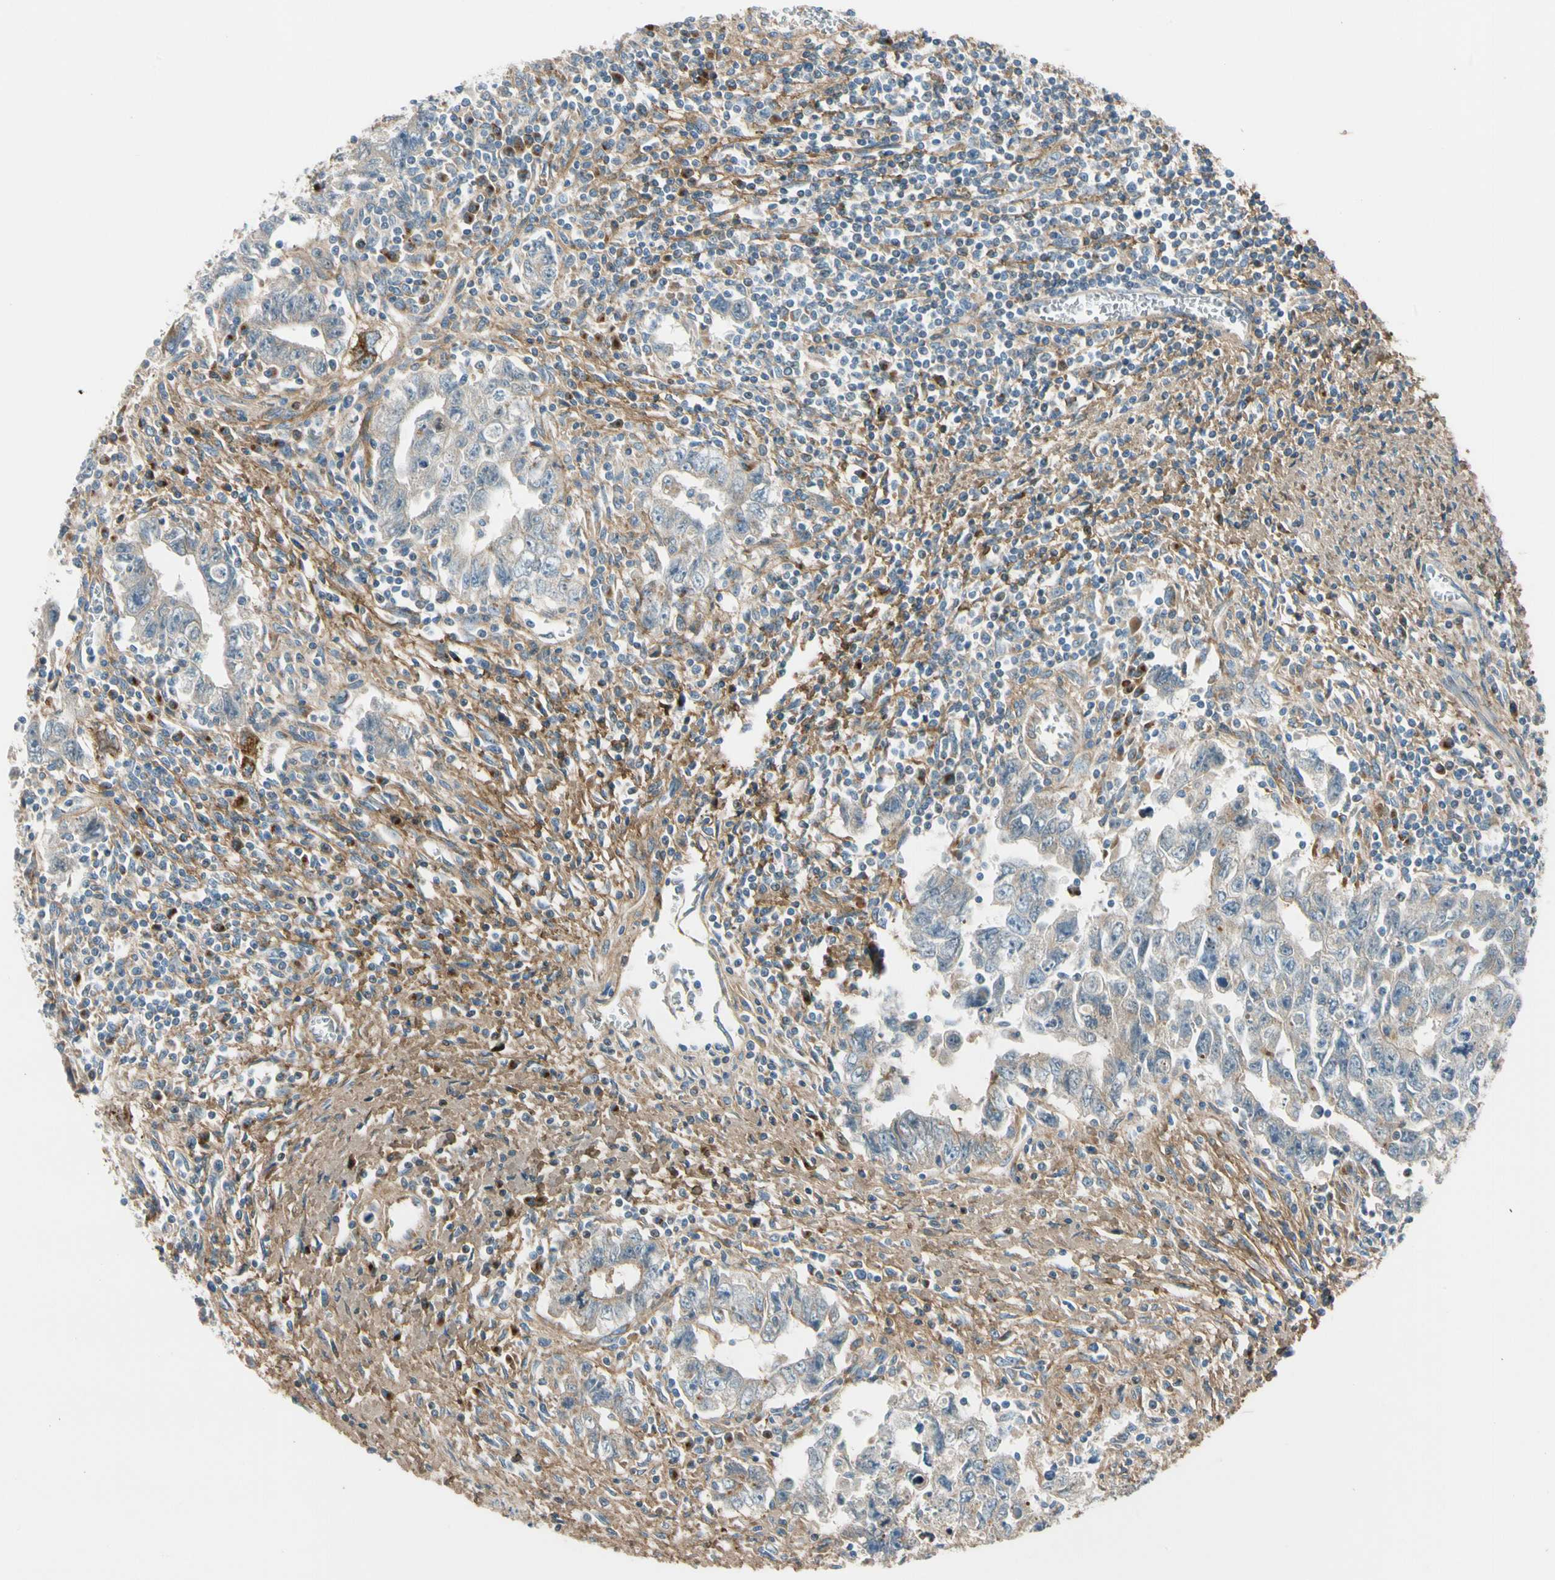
{"staining": {"intensity": "weak", "quantity": "25%-75%", "location": "cytoplasmic/membranous"}, "tissue": "testis cancer", "cell_type": "Tumor cells", "image_type": "cancer", "snomed": [{"axis": "morphology", "description": "Carcinoma, Embryonal, NOS"}, {"axis": "topography", "description": "Testis"}], "caption": "Protein staining of testis cancer tissue shows weak cytoplasmic/membranous expression in approximately 25%-75% of tumor cells. The staining was performed using DAB, with brown indicating positive protein expression. Nuclei are stained blue with hematoxylin.", "gene": "MST1R", "patient": {"sex": "male", "age": 28}}